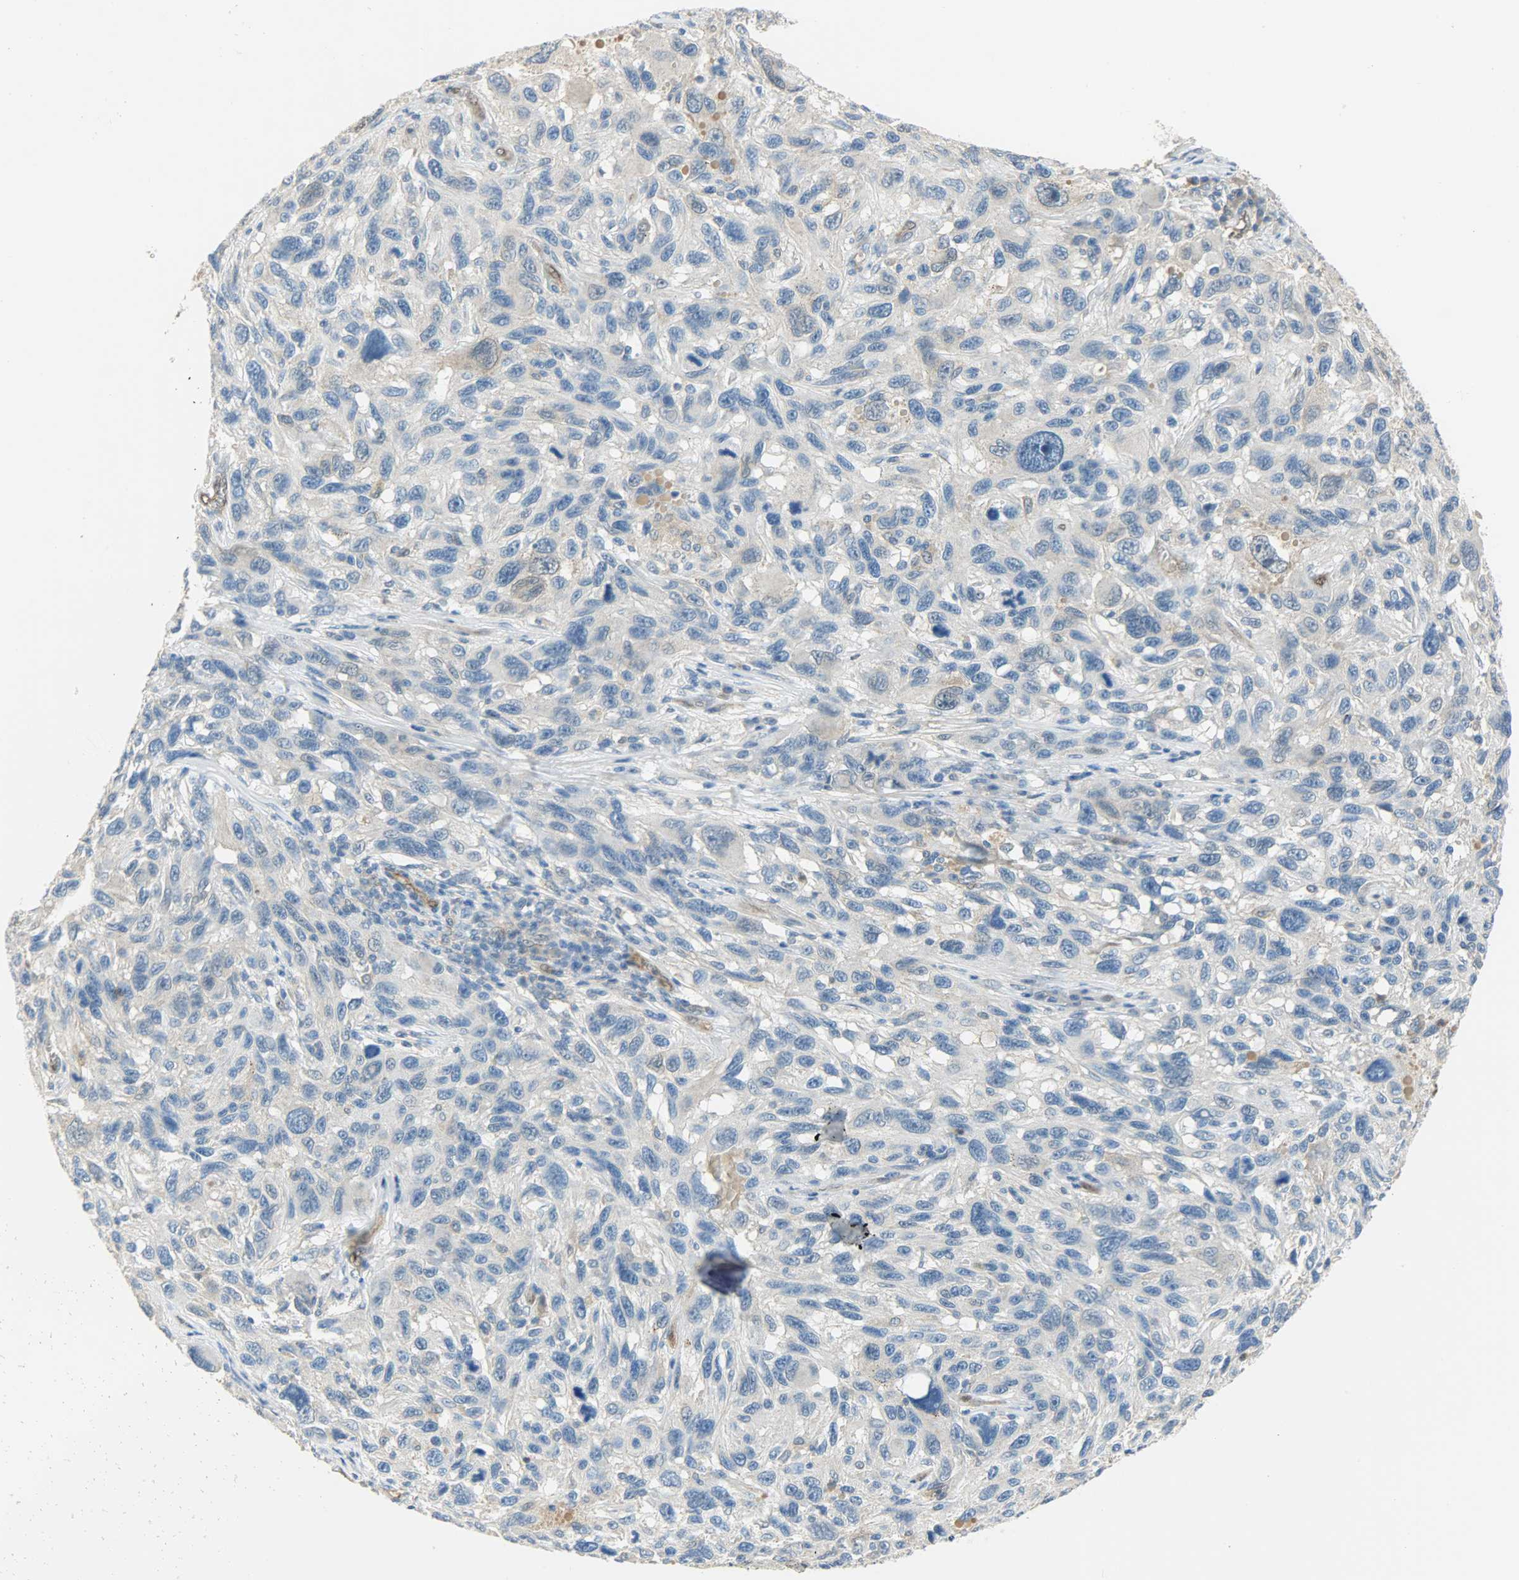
{"staining": {"intensity": "negative", "quantity": "none", "location": "none"}, "tissue": "melanoma", "cell_type": "Tumor cells", "image_type": "cancer", "snomed": [{"axis": "morphology", "description": "Malignant melanoma, NOS"}, {"axis": "topography", "description": "Skin"}], "caption": "This image is of melanoma stained with immunohistochemistry (IHC) to label a protein in brown with the nuclei are counter-stained blue. There is no staining in tumor cells.", "gene": "FKBP1A", "patient": {"sex": "male", "age": 53}}